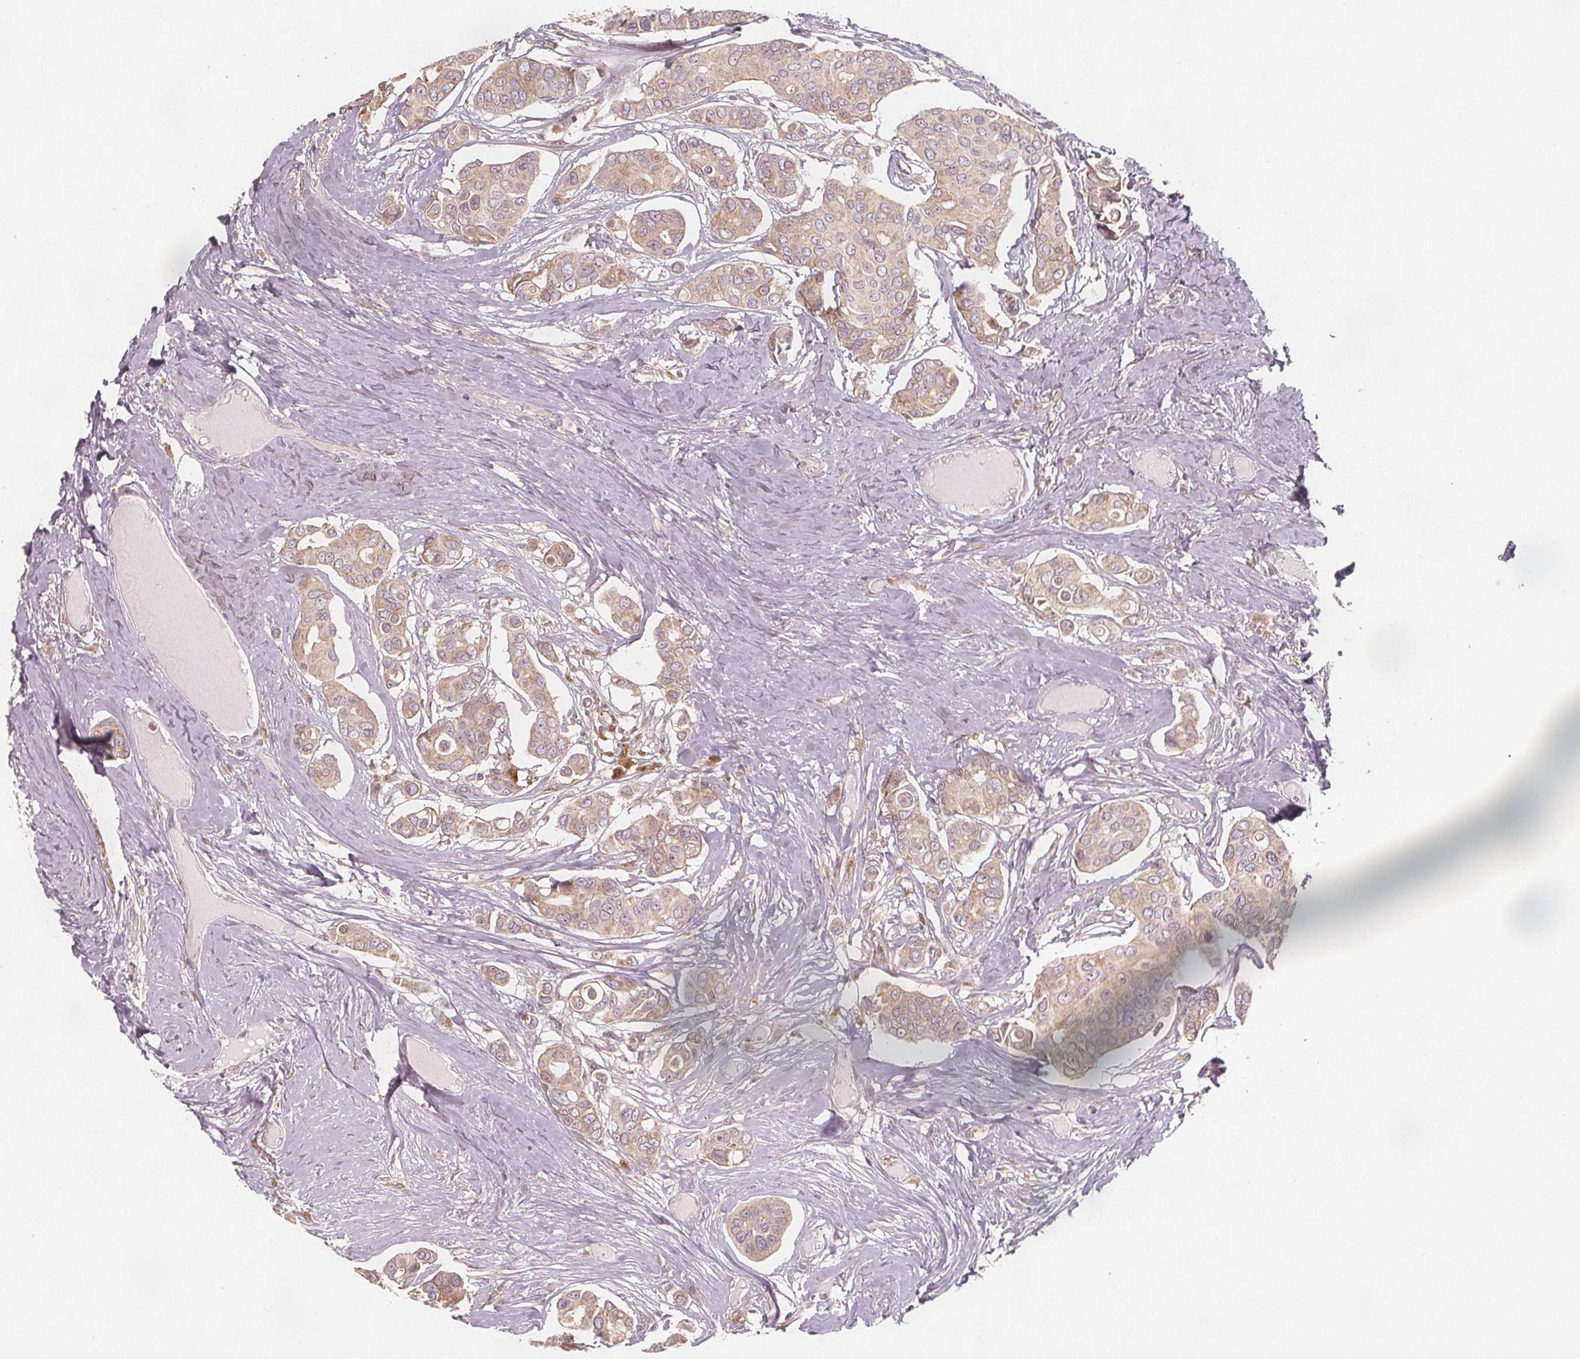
{"staining": {"intensity": "weak", "quantity": "25%-75%", "location": "cytoplasmic/membranous"}, "tissue": "breast cancer", "cell_type": "Tumor cells", "image_type": "cancer", "snomed": [{"axis": "morphology", "description": "Duct carcinoma"}, {"axis": "topography", "description": "Breast"}], "caption": "A high-resolution photomicrograph shows IHC staining of infiltrating ductal carcinoma (breast), which exhibits weak cytoplasmic/membranous expression in approximately 25%-75% of tumor cells.", "gene": "NCSTN", "patient": {"sex": "female", "age": 54}}